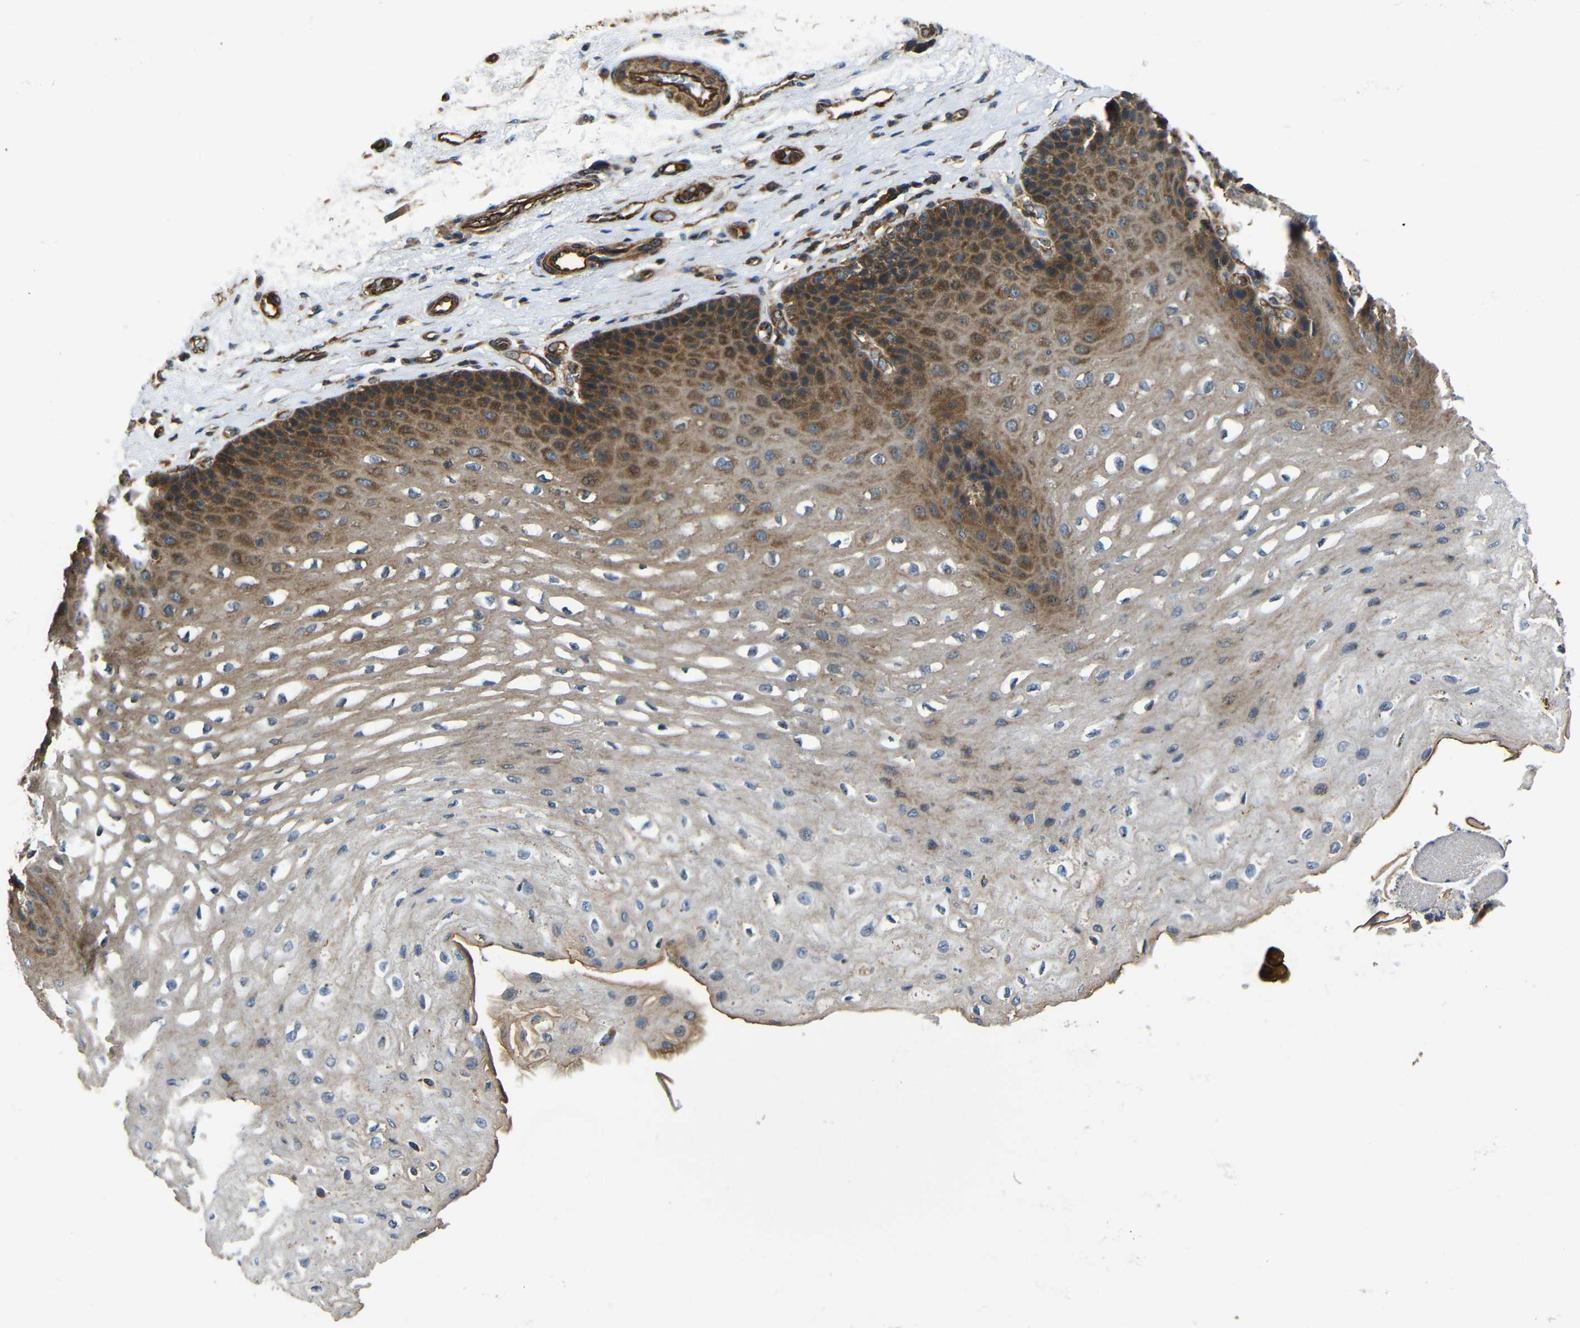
{"staining": {"intensity": "moderate", "quantity": ">75%", "location": "cytoplasmic/membranous"}, "tissue": "esophagus", "cell_type": "Squamous epithelial cells", "image_type": "normal", "snomed": [{"axis": "morphology", "description": "Normal tissue, NOS"}, {"axis": "topography", "description": "Esophagus"}], "caption": "An image of human esophagus stained for a protein displays moderate cytoplasmic/membranous brown staining in squamous epithelial cells.", "gene": "PTCH1", "patient": {"sex": "female", "age": 72}}